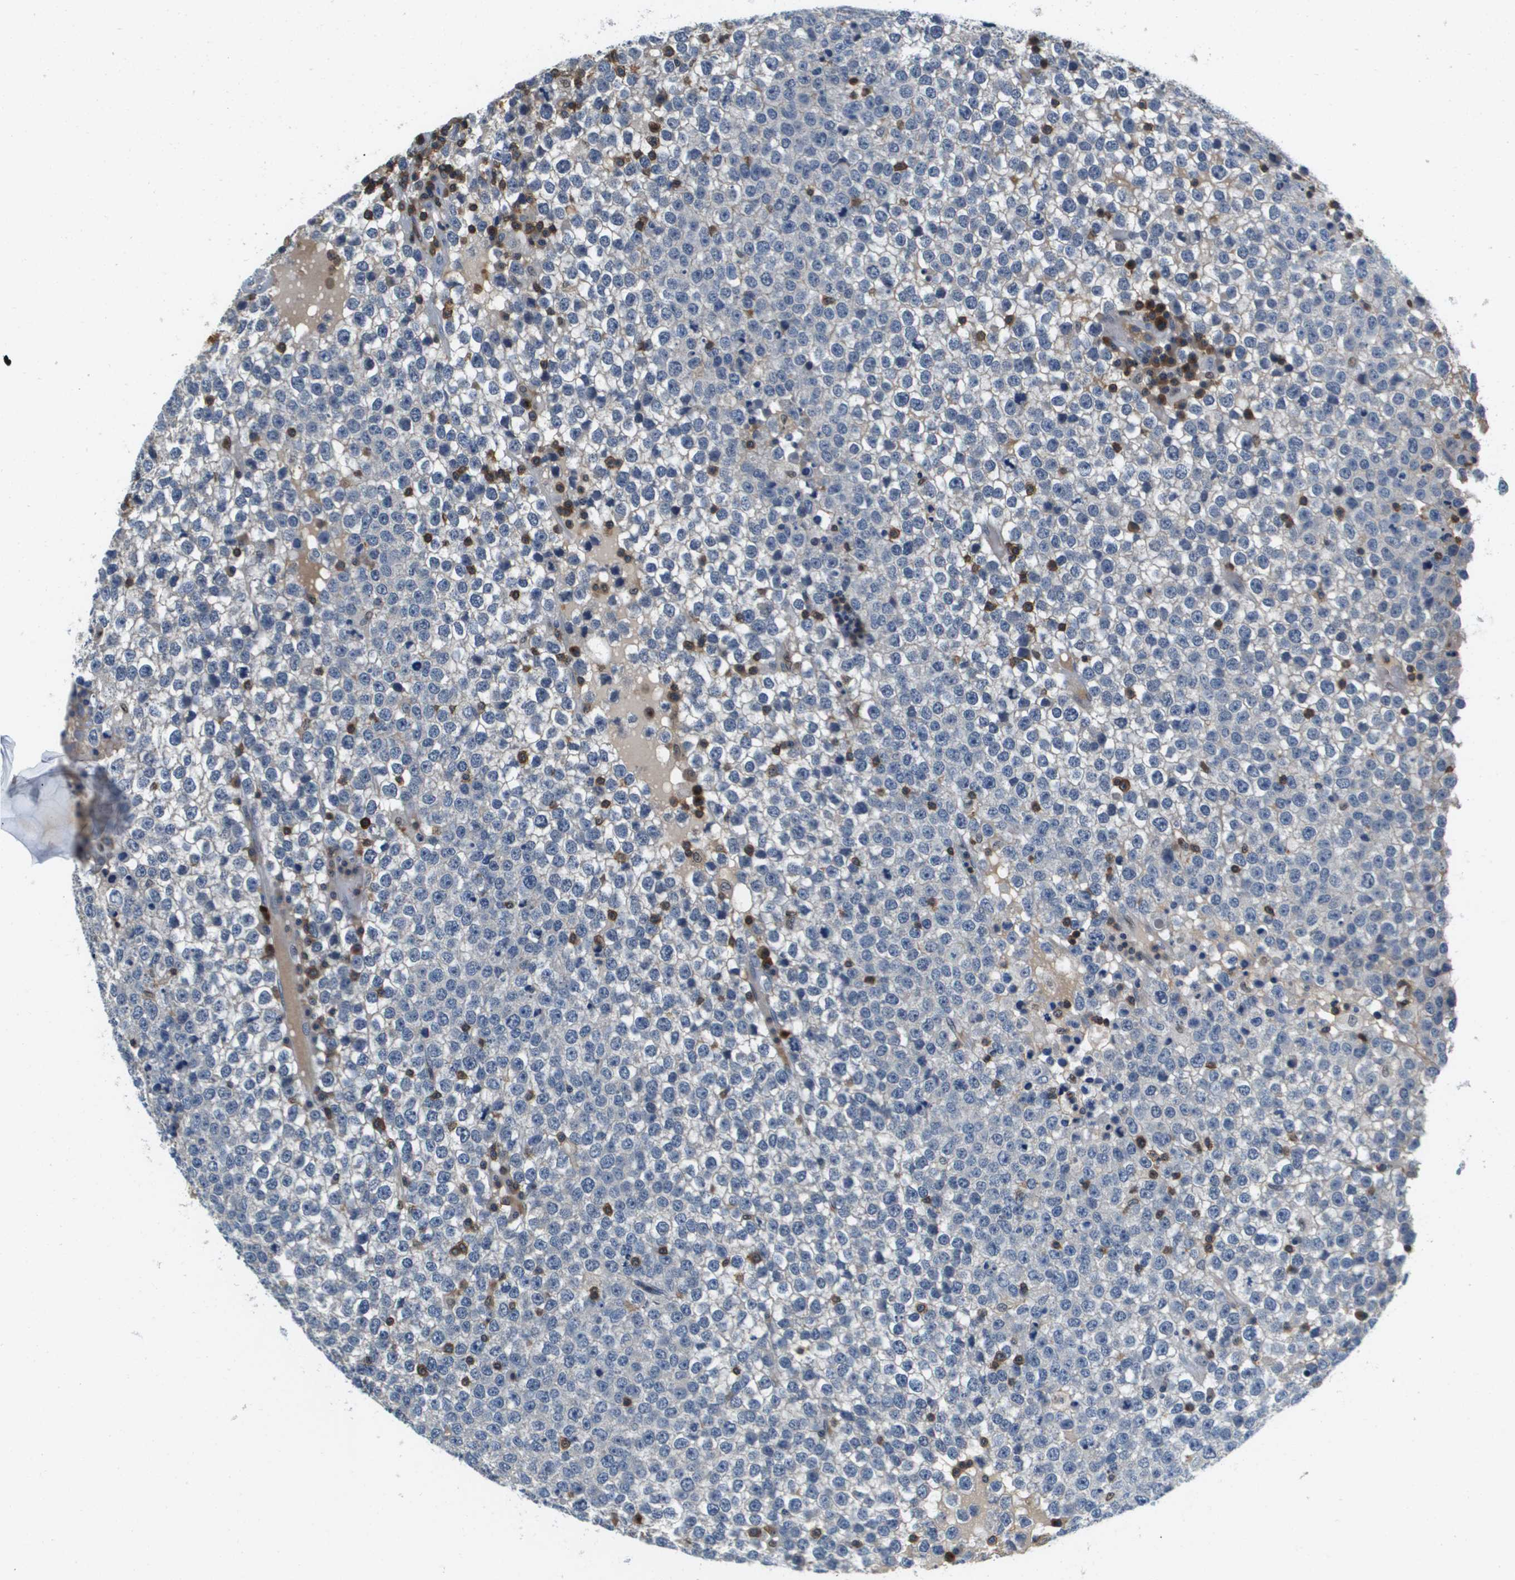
{"staining": {"intensity": "negative", "quantity": "none", "location": "none"}, "tissue": "testis cancer", "cell_type": "Tumor cells", "image_type": "cancer", "snomed": [{"axis": "morphology", "description": "Seminoma, NOS"}, {"axis": "topography", "description": "Testis"}], "caption": "There is no significant expression in tumor cells of testis cancer (seminoma). (DAB (3,3'-diaminobenzidine) IHC visualized using brightfield microscopy, high magnification).", "gene": "KCNQ5", "patient": {"sex": "male", "age": 65}}